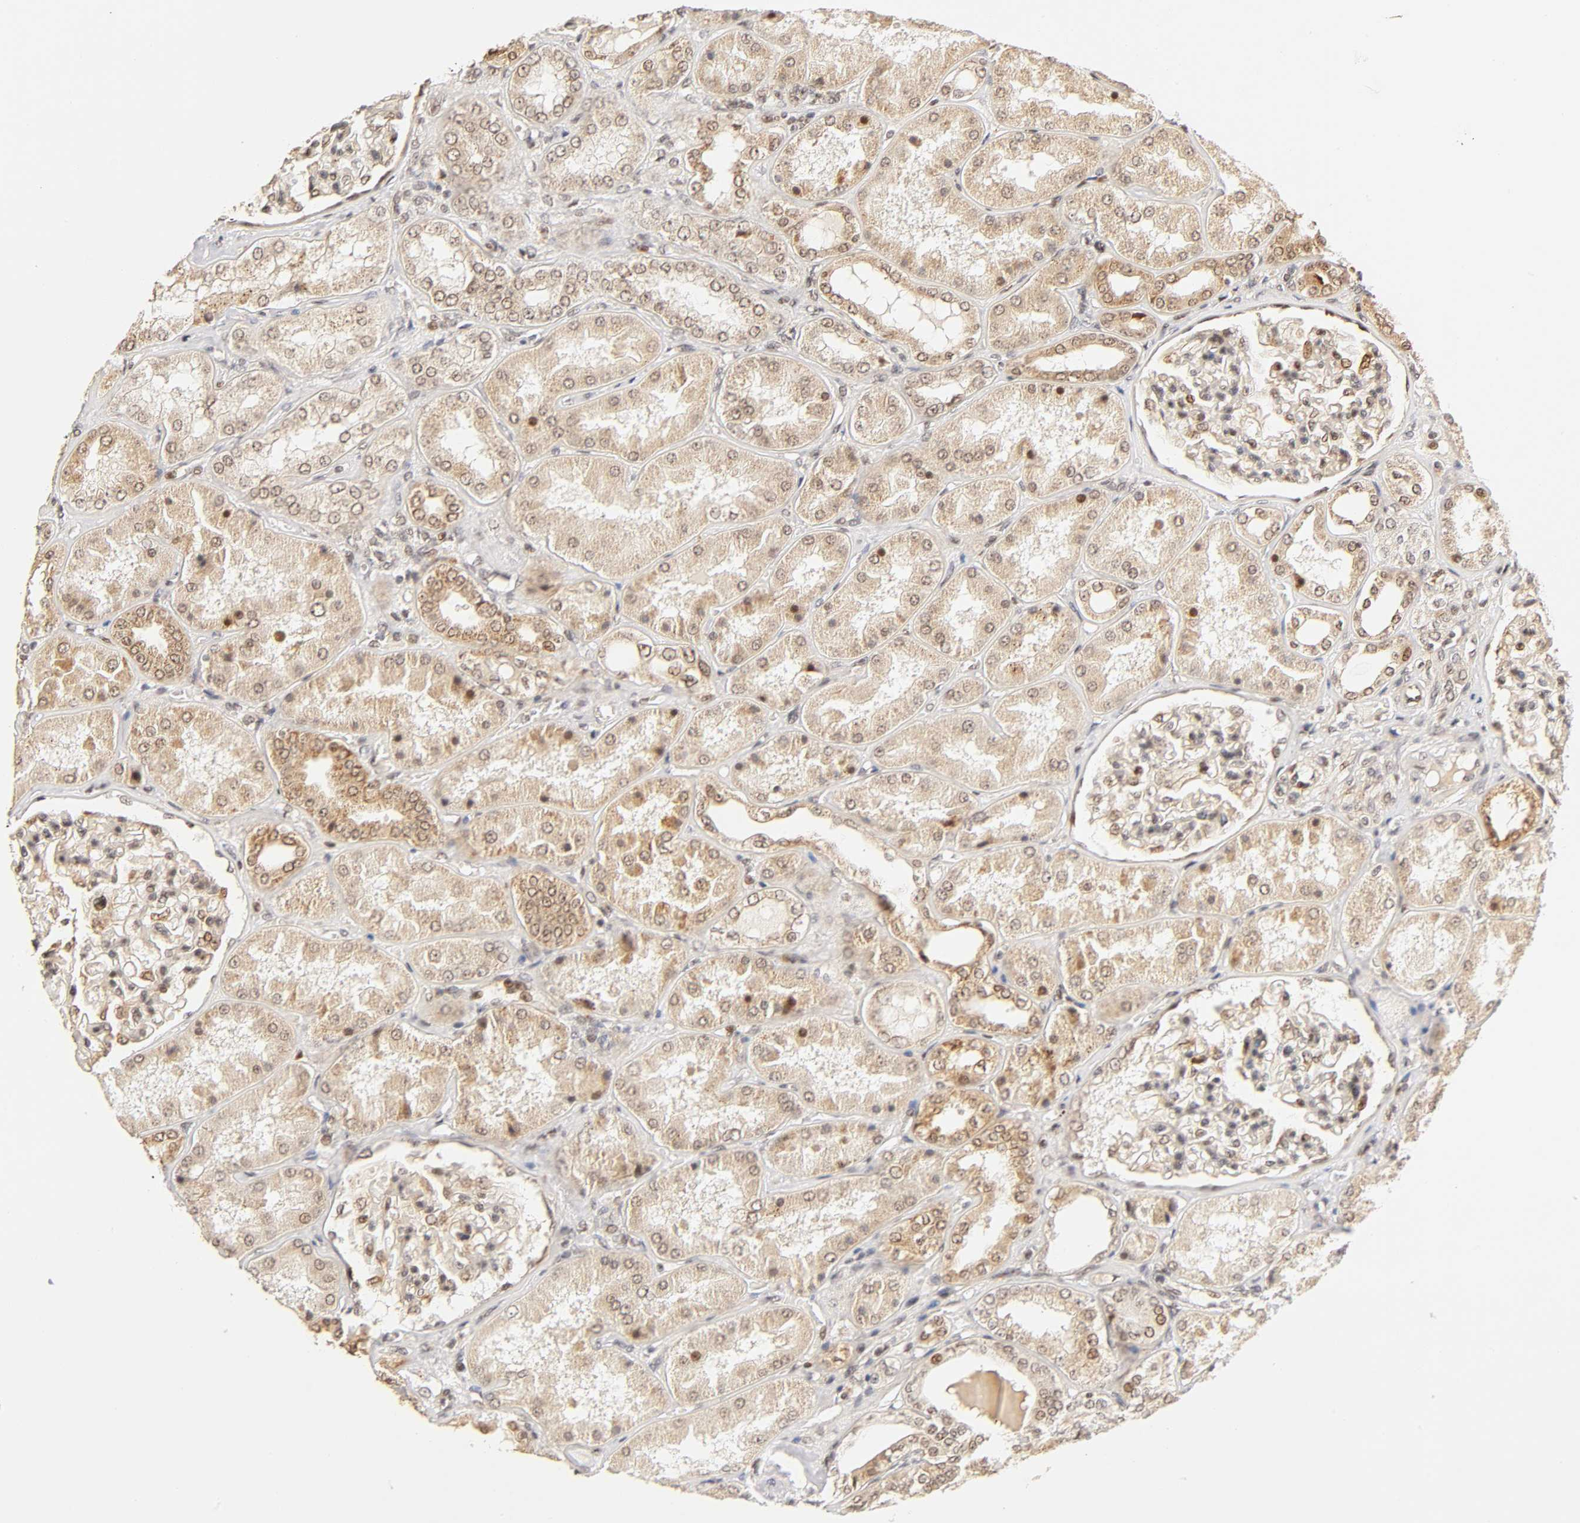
{"staining": {"intensity": "strong", "quantity": "25%-75%", "location": "cytoplasmic/membranous,nuclear"}, "tissue": "kidney", "cell_type": "Cells in glomeruli", "image_type": "normal", "snomed": [{"axis": "morphology", "description": "Normal tissue, NOS"}, {"axis": "topography", "description": "Kidney"}], "caption": "Immunohistochemistry (IHC) of normal kidney demonstrates high levels of strong cytoplasmic/membranous,nuclear staining in about 25%-75% of cells in glomeruli. (DAB (3,3'-diaminobenzidine) IHC, brown staining for protein, blue staining for nuclei).", "gene": "TAF10", "patient": {"sex": "female", "age": 56}}